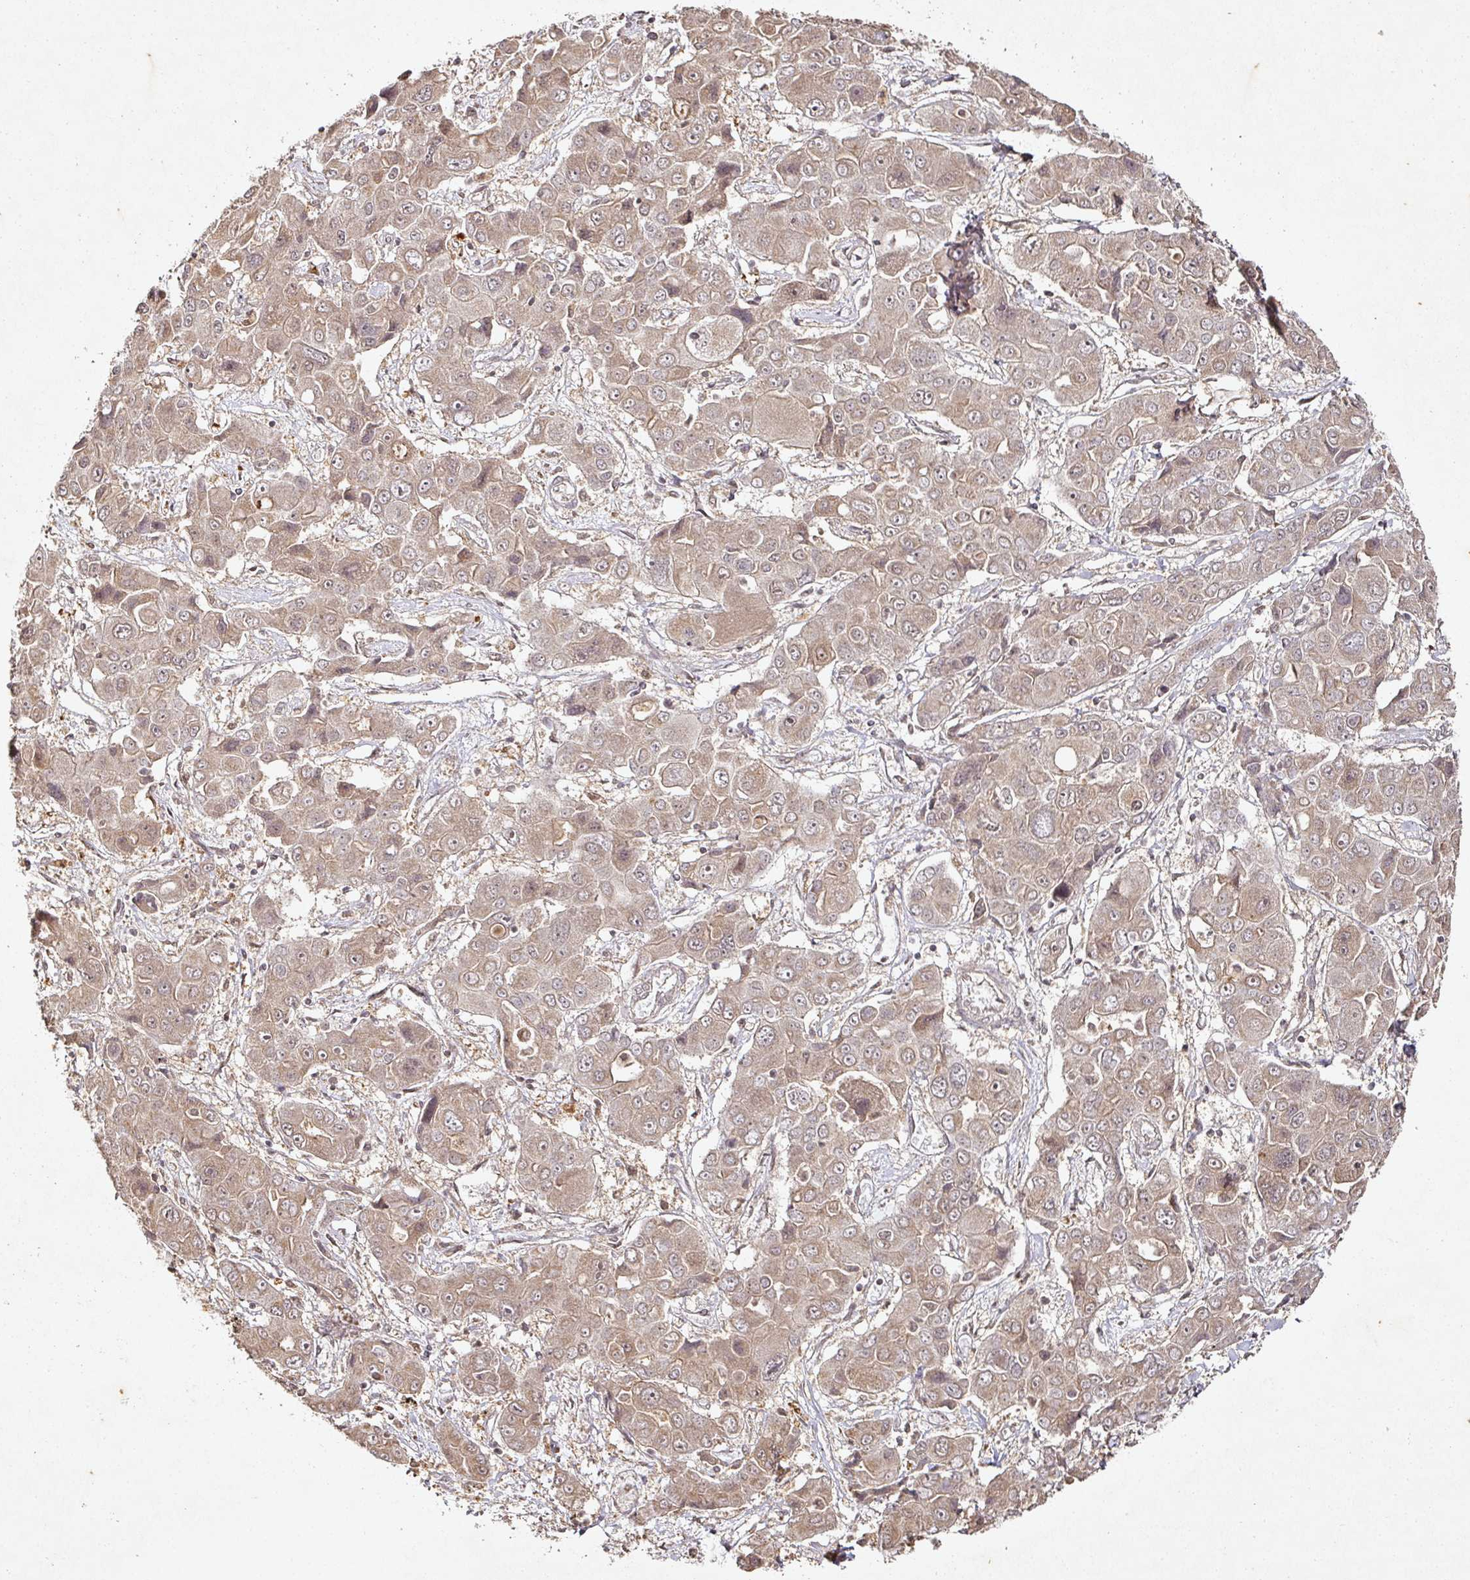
{"staining": {"intensity": "weak", "quantity": ">75%", "location": "cytoplasmic/membranous"}, "tissue": "liver cancer", "cell_type": "Tumor cells", "image_type": "cancer", "snomed": [{"axis": "morphology", "description": "Cholangiocarcinoma"}, {"axis": "topography", "description": "Liver"}], "caption": "A histopathology image of liver cholangiocarcinoma stained for a protein demonstrates weak cytoplasmic/membranous brown staining in tumor cells.", "gene": "CAPN5", "patient": {"sex": "male", "age": 67}}